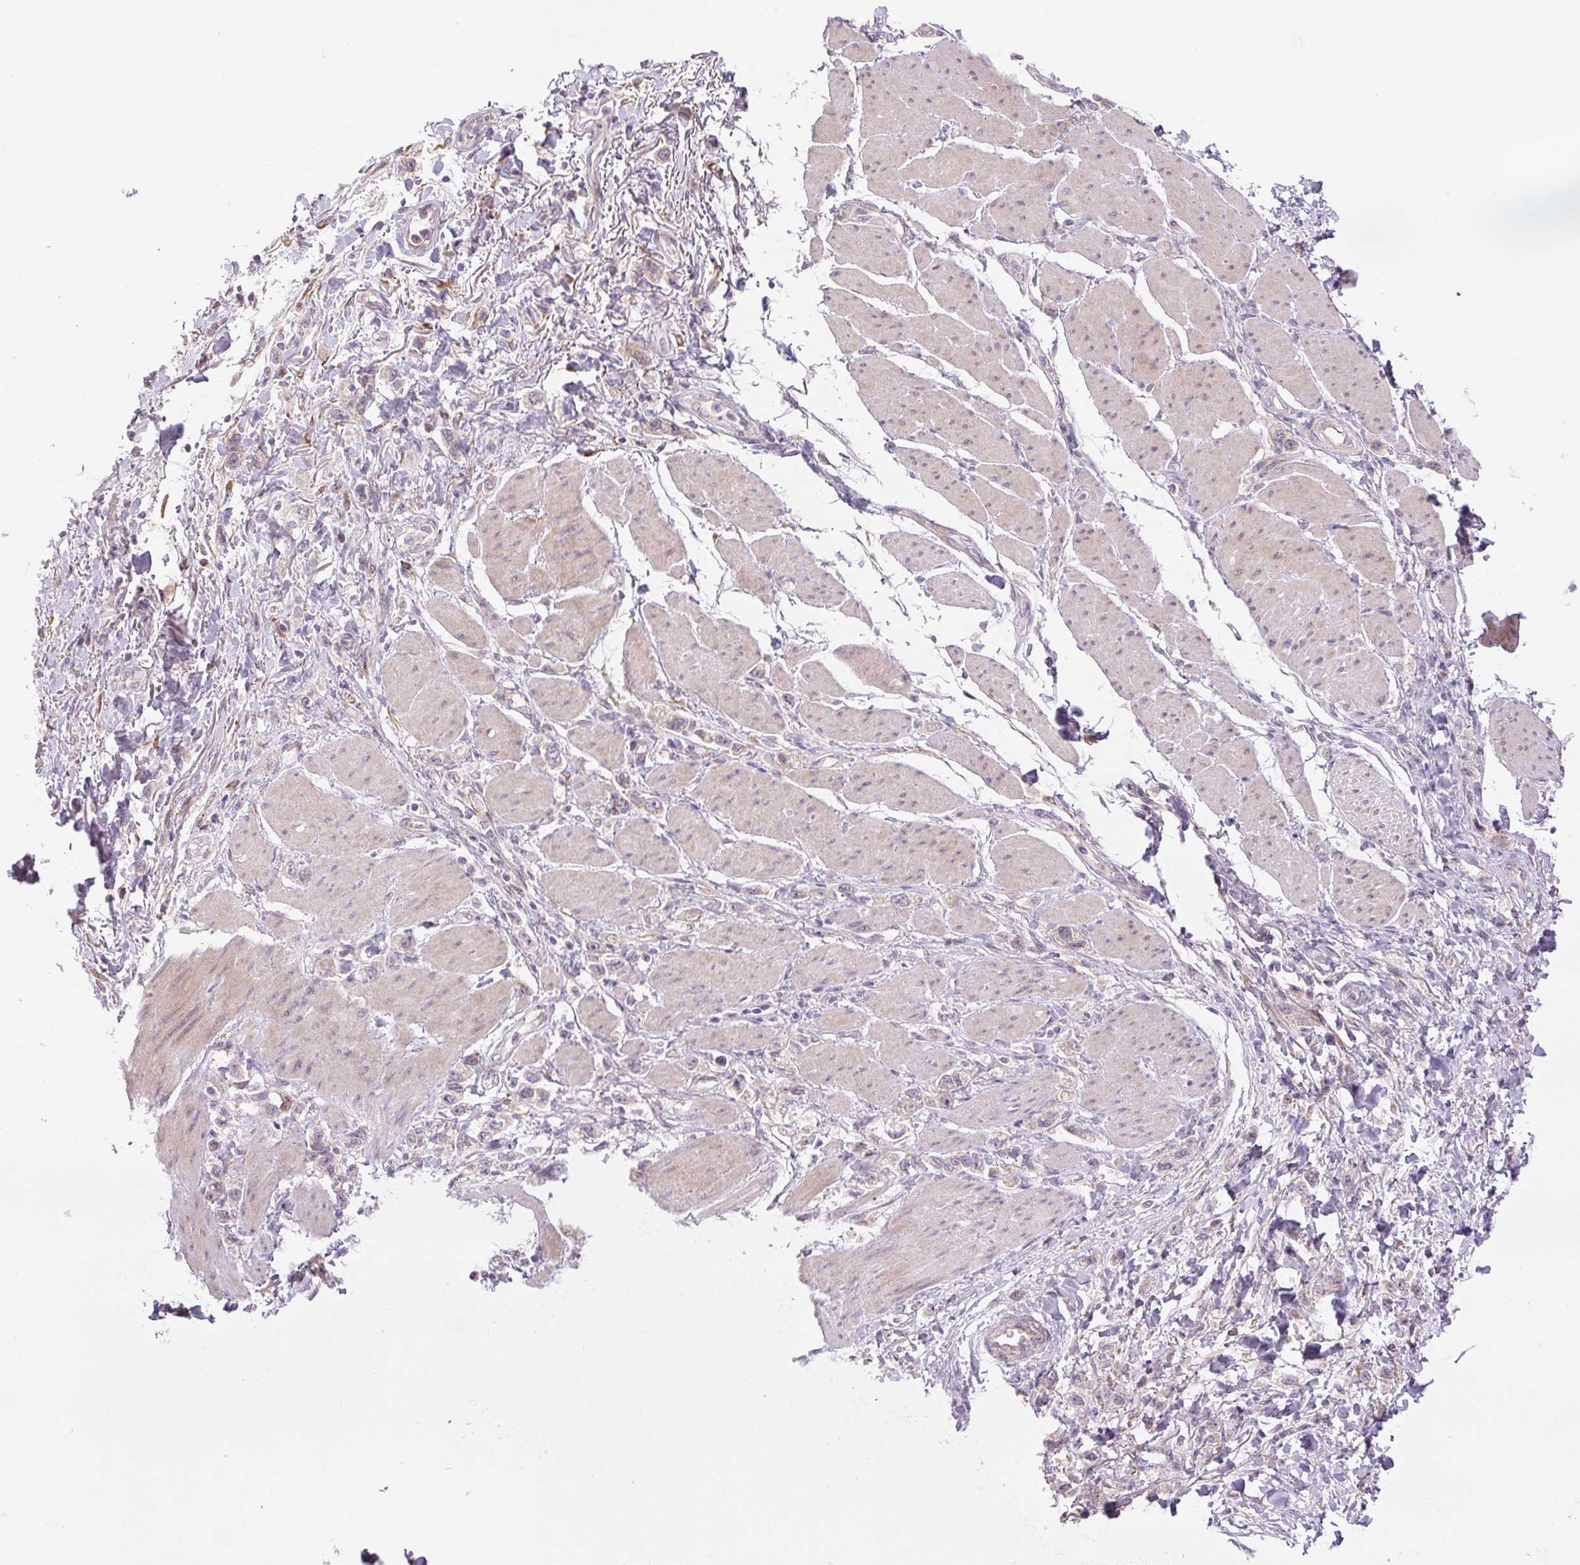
{"staining": {"intensity": "weak", "quantity": "<25%", "location": "cytoplasmic/membranous"}, "tissue": "stomach cancer", "cell_type": "Tumor cells", "image_type": "cancer", "snomed": [{"axis": "morphology", "description": "Adenocarcinoma, NOS"}, {"axis": "topography", "description": "Stomach"}], "caption": "Tumor cells show no significant protein staining in stomach cancer (adenocarcinoma). (DAB (3,3'-diaminobenzidine) IHC visualized using brightfield microscopy, high magnification).", "gene": "METTL17", "patient": {"sex": "female", "age": 65}}